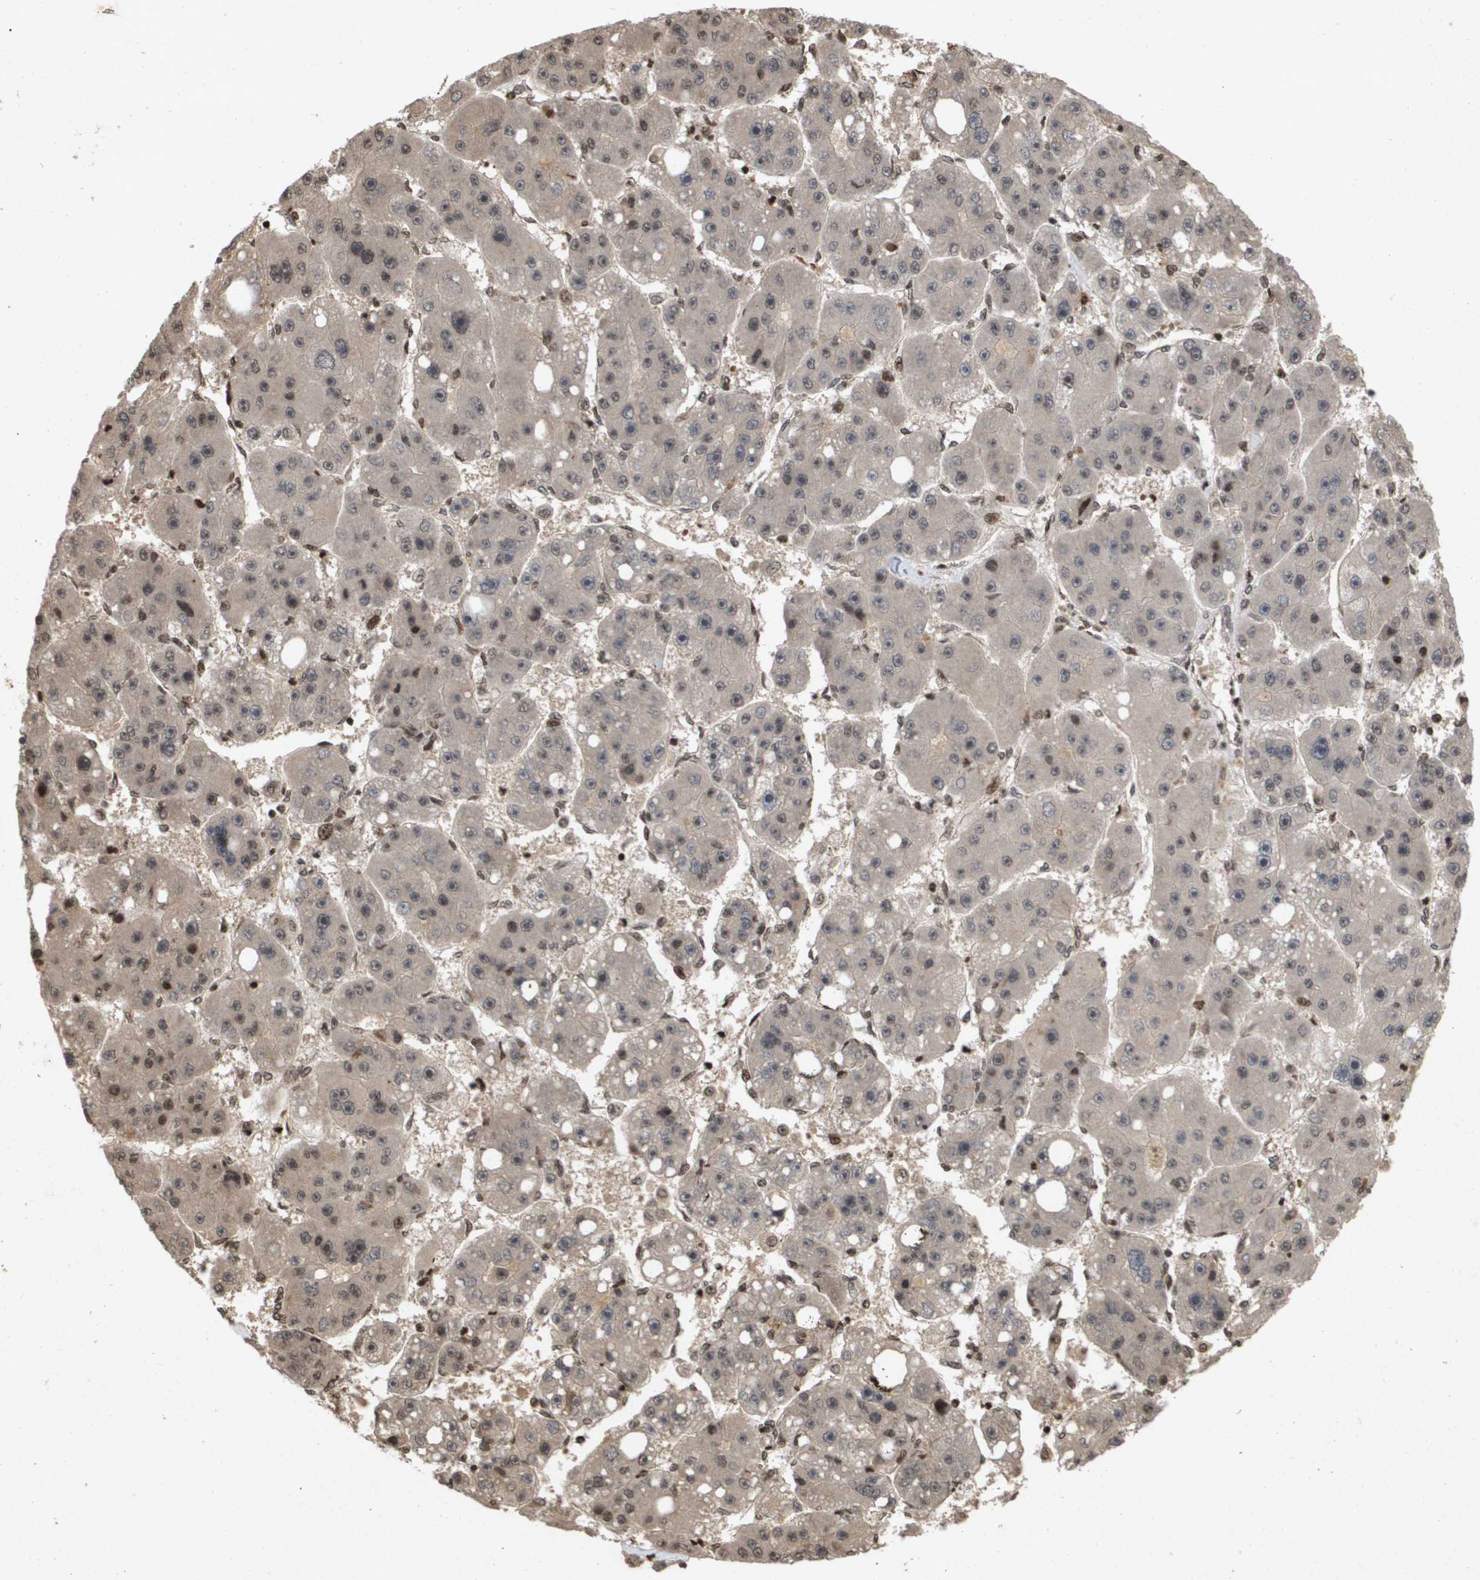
{"staining": {"intensity": "negative", "quantity": "none", "location": "none"}, "tissue": "liver cancer", "cell_type": "Tumor cells", "image_type": "cancer", "snomed": [{"axis": "morphology", "description": "Carcinoma, Hepatocellular, NOS"}, {"axis": "topography", "description": "Liver"}], "caption": "A histopathology image of human hepatocellular carcinoma (liver) is negative for staining in tumor cells.", "gene": "HSPA6", "patient": {"sex": "female", "age": 61}}